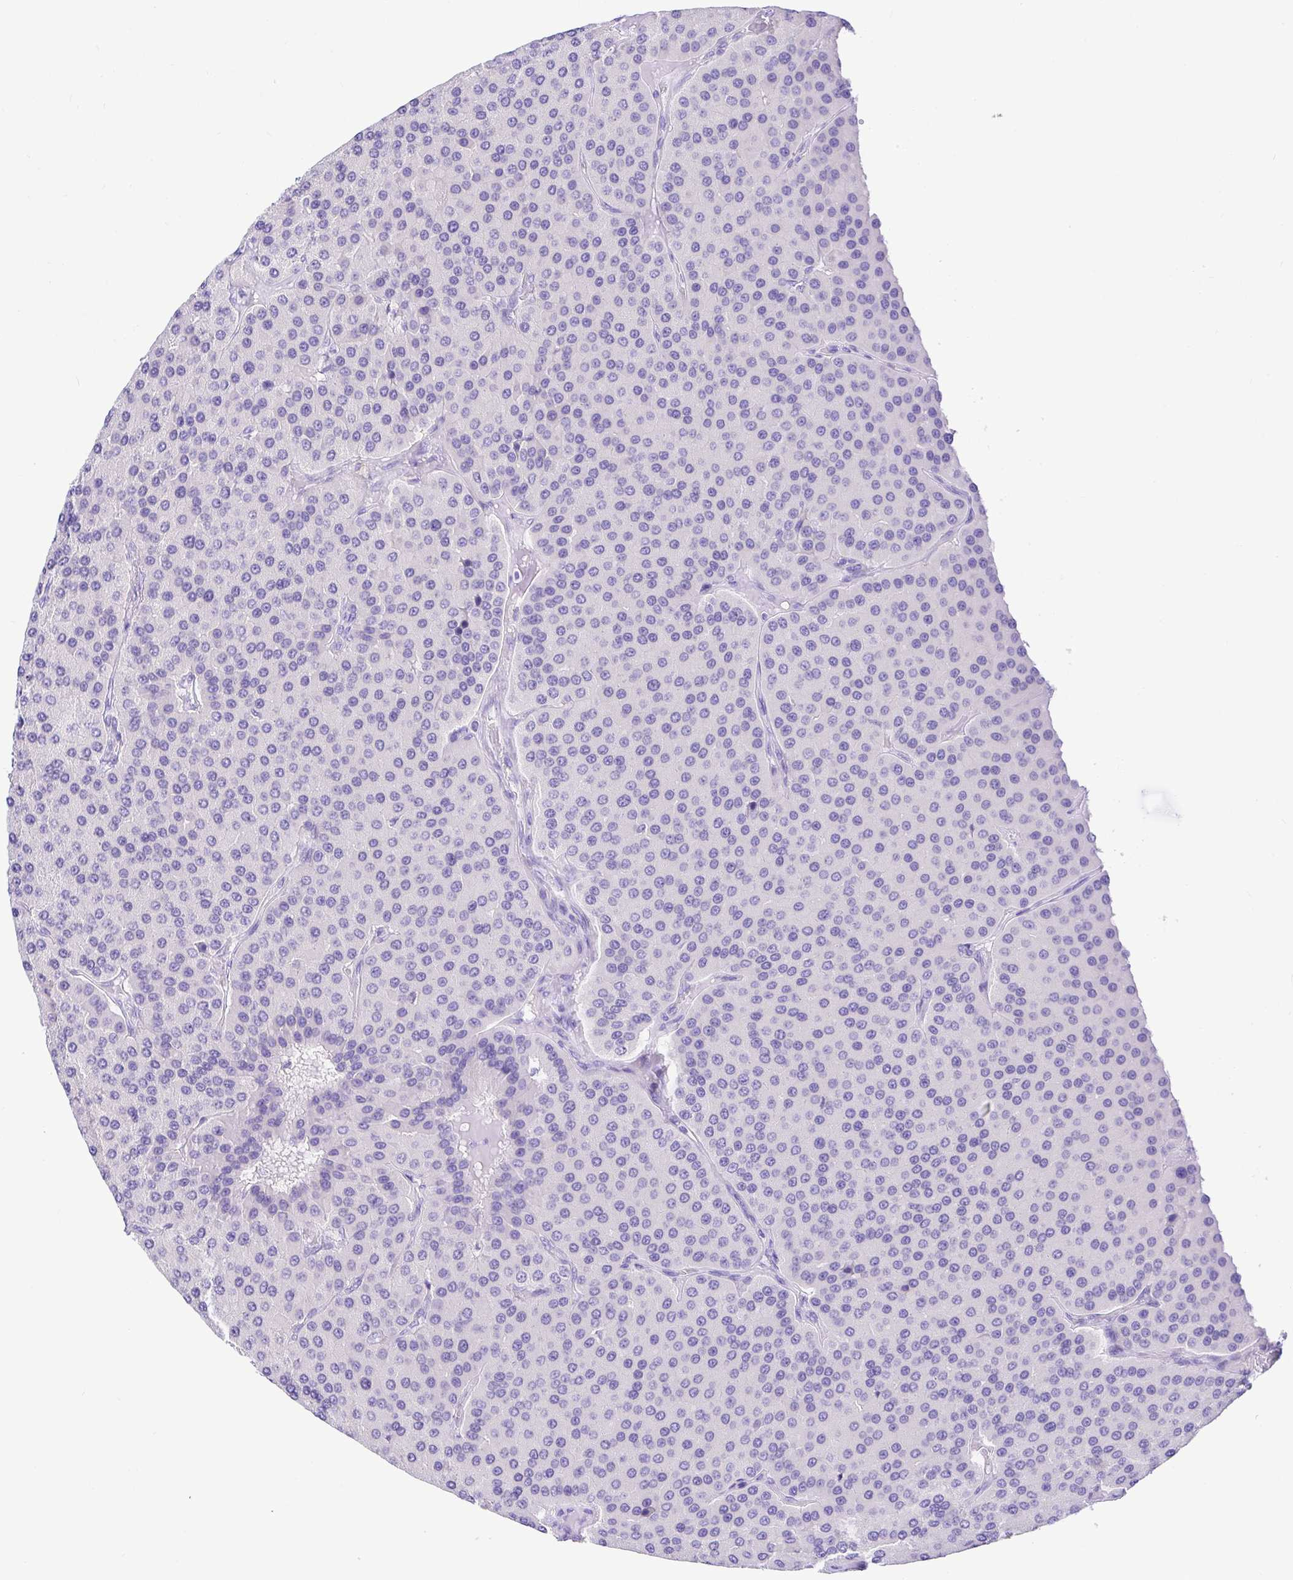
{"staining": {"intensity": "negative", "quantity": "none", "location": "none"}, "tissue": "parathyroid gland", "cell_type": "Glandular cells", "image_type": "normal", "snomed": [{"axis": "morphology", "description": "Normal tissue, NOS"}, {"axis": "morphology", "description": "Adenoma, NOS"}, {"axis": "topography", "description": "Parathyroid gland"}], "caption": "Human parathyroid gland stained for a protein using immunohistochemistry (IHC) exhibits no positivity in glandular cells.", "gene": "BACE2", "patient": {"sex": "female", "age": 86}}